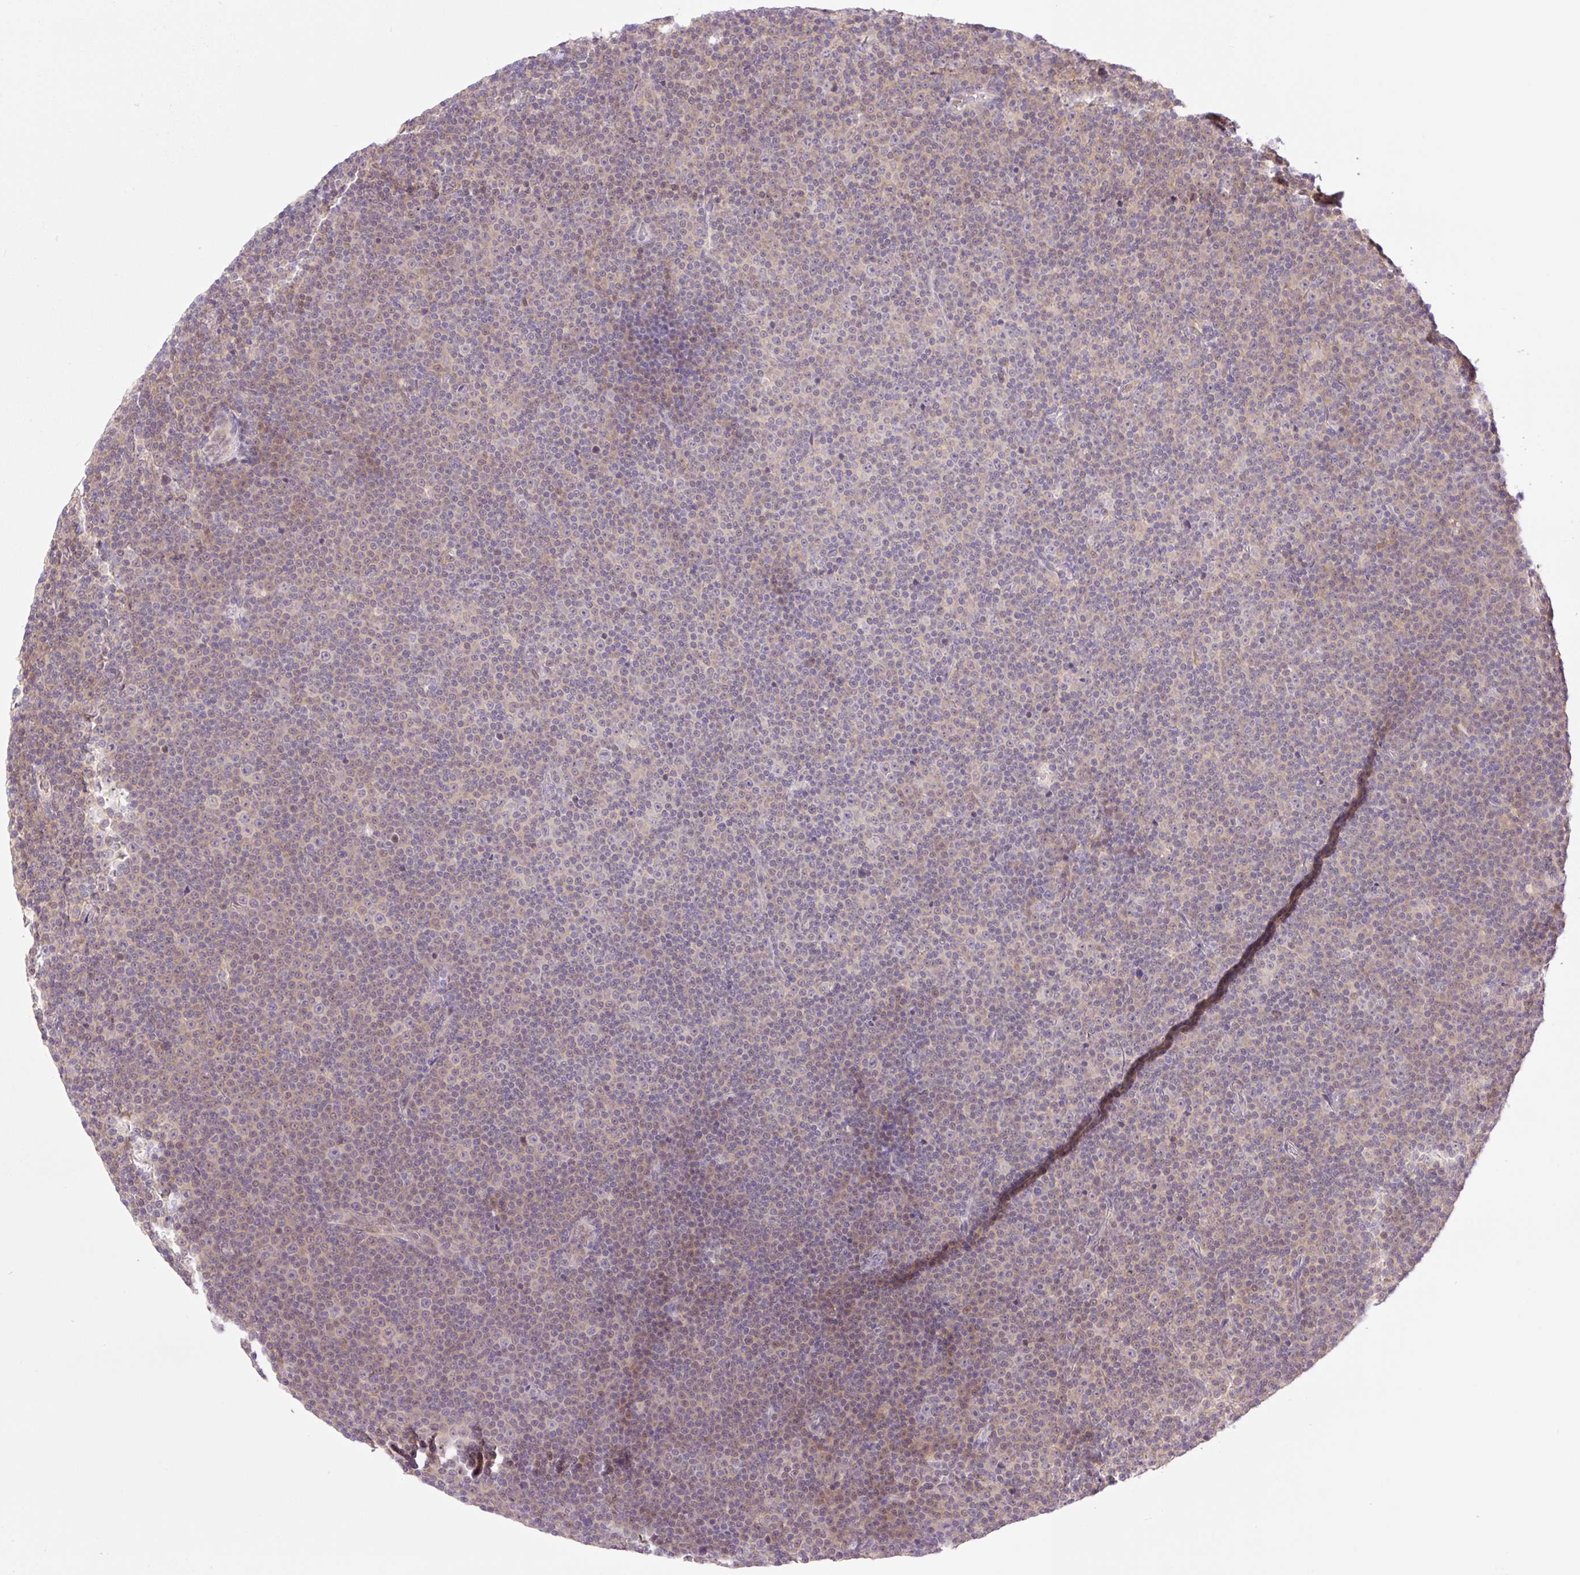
{"staining": {"intensity": "weak", "quantity": "<25%", "location": "nuclear"}, "tissue": "lymphoma", "cell_type": "Tumor cells", "image_type": "cancer", "snomed": [{"axis": "morphology", "description": "Malignant lymphoma, non-Hodgkin's type, Low grade"}, {"axis": "topography", "description": "Lymph node"}], "caption": "Tumor cells are negative for brown protein staining in malignant lymphoma, non-Hodgkin's type (low-grade).", "gene": "VPS25", "patient": {"sex": "female", "age": 67}}